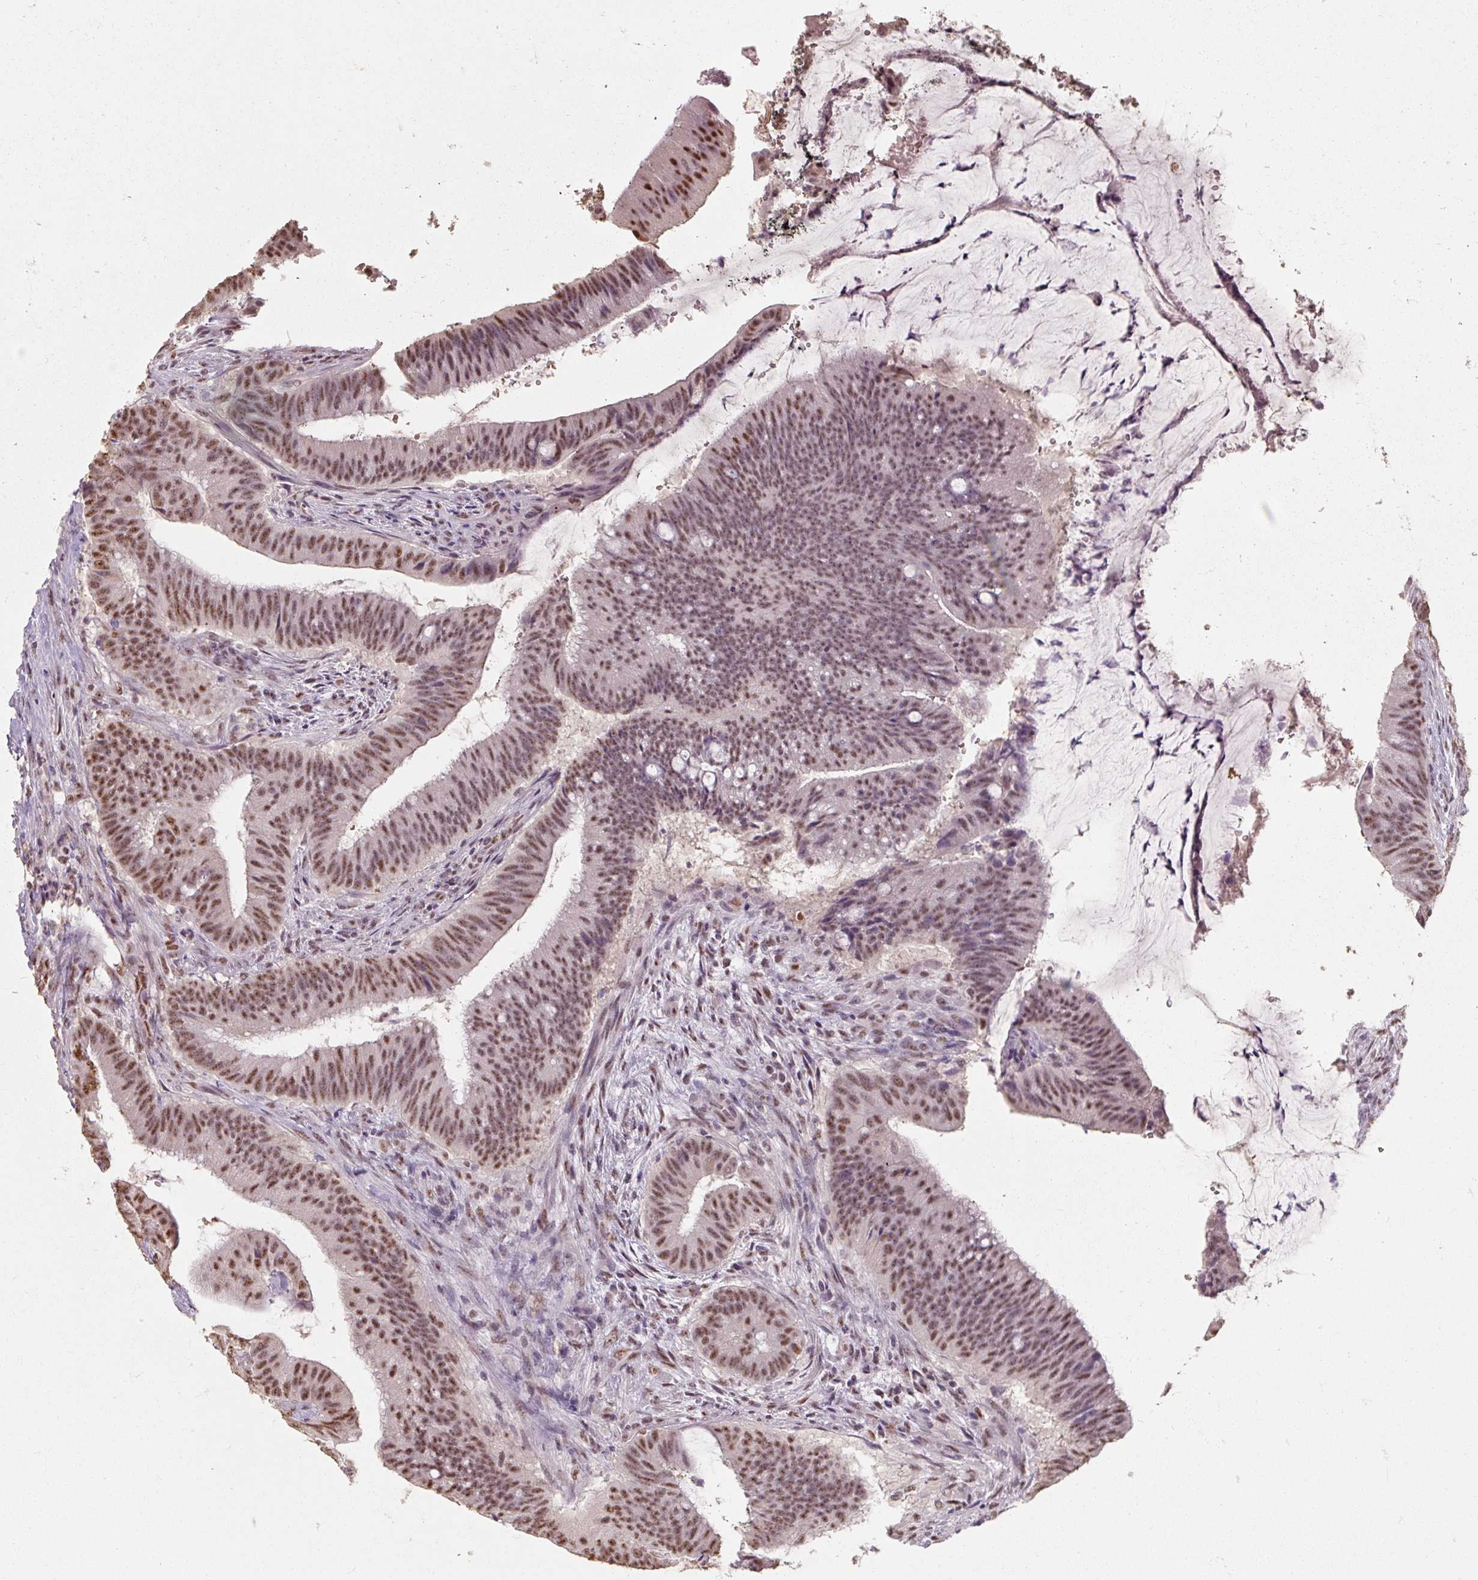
{"staining": {"intensity": "moderate", "quantity": "25%-75%", "location": "nuclear"}, "tissue": "colorectal cancer", "cell_type": "Tumor cells", "image_type": "cancer", "snomed": [{"axis": "morphology", "description": "Adenocarcinoma, NOS"}, {"axis": "topography", "description": "Colon"}], "caption": "Adenocarcinoma (colorectal) stained with a brown dye exhibits moderate nuclear positive expression in about 25%-75% of tumor cells.", "gene": "ZFTRAF1", "patient": {"sex": "female", "age": 43}}